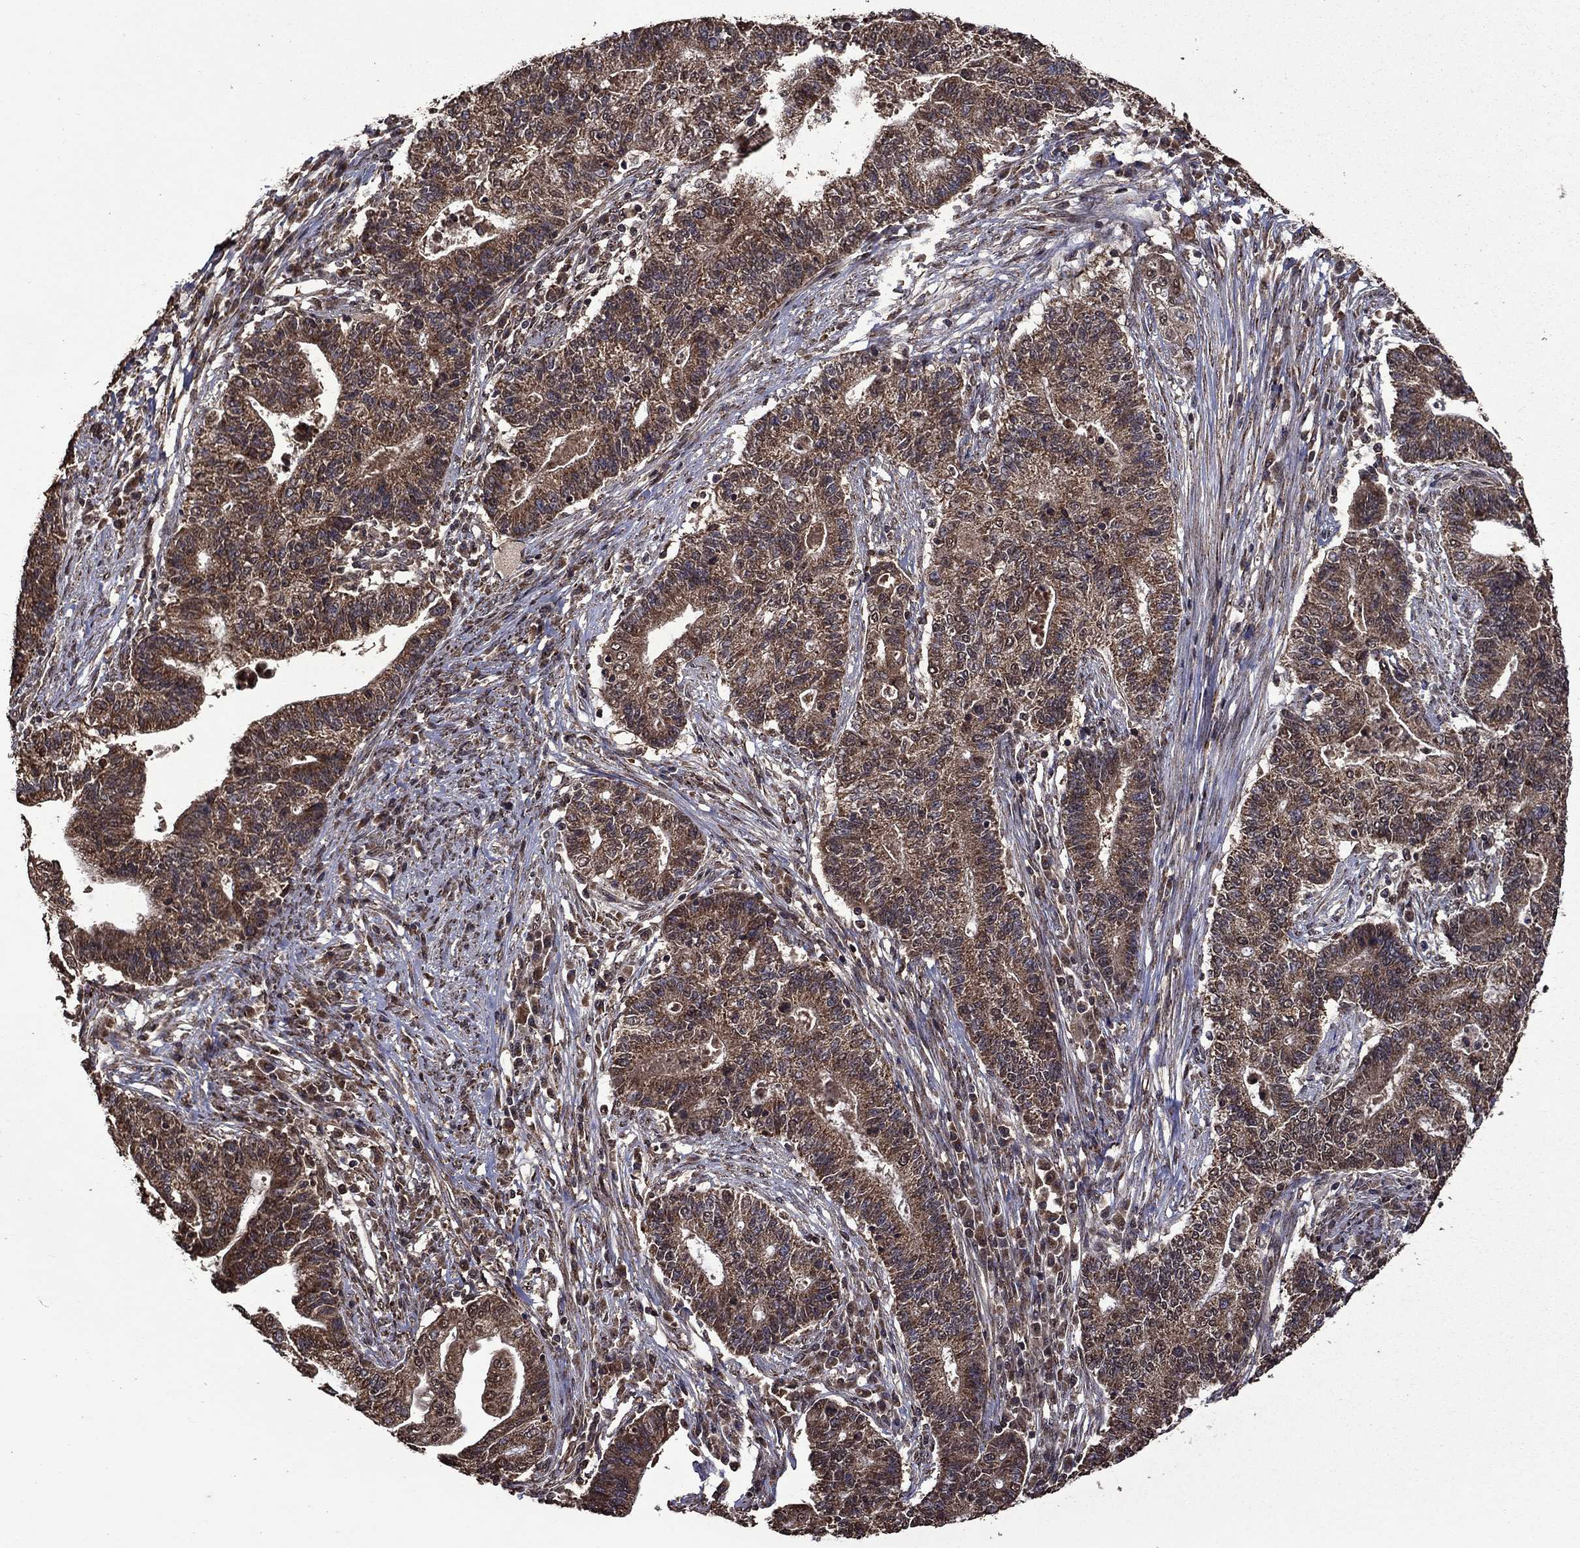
{"staining": {"intensity": "moderate", "quantity": ">75%", "location": "cytoplasmic/membranous,nuclear"}, "tissue": "endometrial cancer", "cell_type": "Tumor cells", "image_type": "cancer", "snomed": [{"axis": "morphology", "description": "Adenocarcinoma, NOS"}, {"axis": "topography", "description": "Uterus"}, {"axis": "topography", "description": "Endometrium"}], "caption": "The immunohistochemical stain highlights moderate cytoplasmic/membranous and nuclear positivity in tumor cells of endometrial cancer tissue. The staining was performed using DAB (3,3'-diaminobenzidine) to visualize the protein expression in brown, while the nuclei were stained in blue with hematoxylin (Magnification: 20x).", "gene": "ITM2B", "patient": {"sex": "female", "age": 54}}